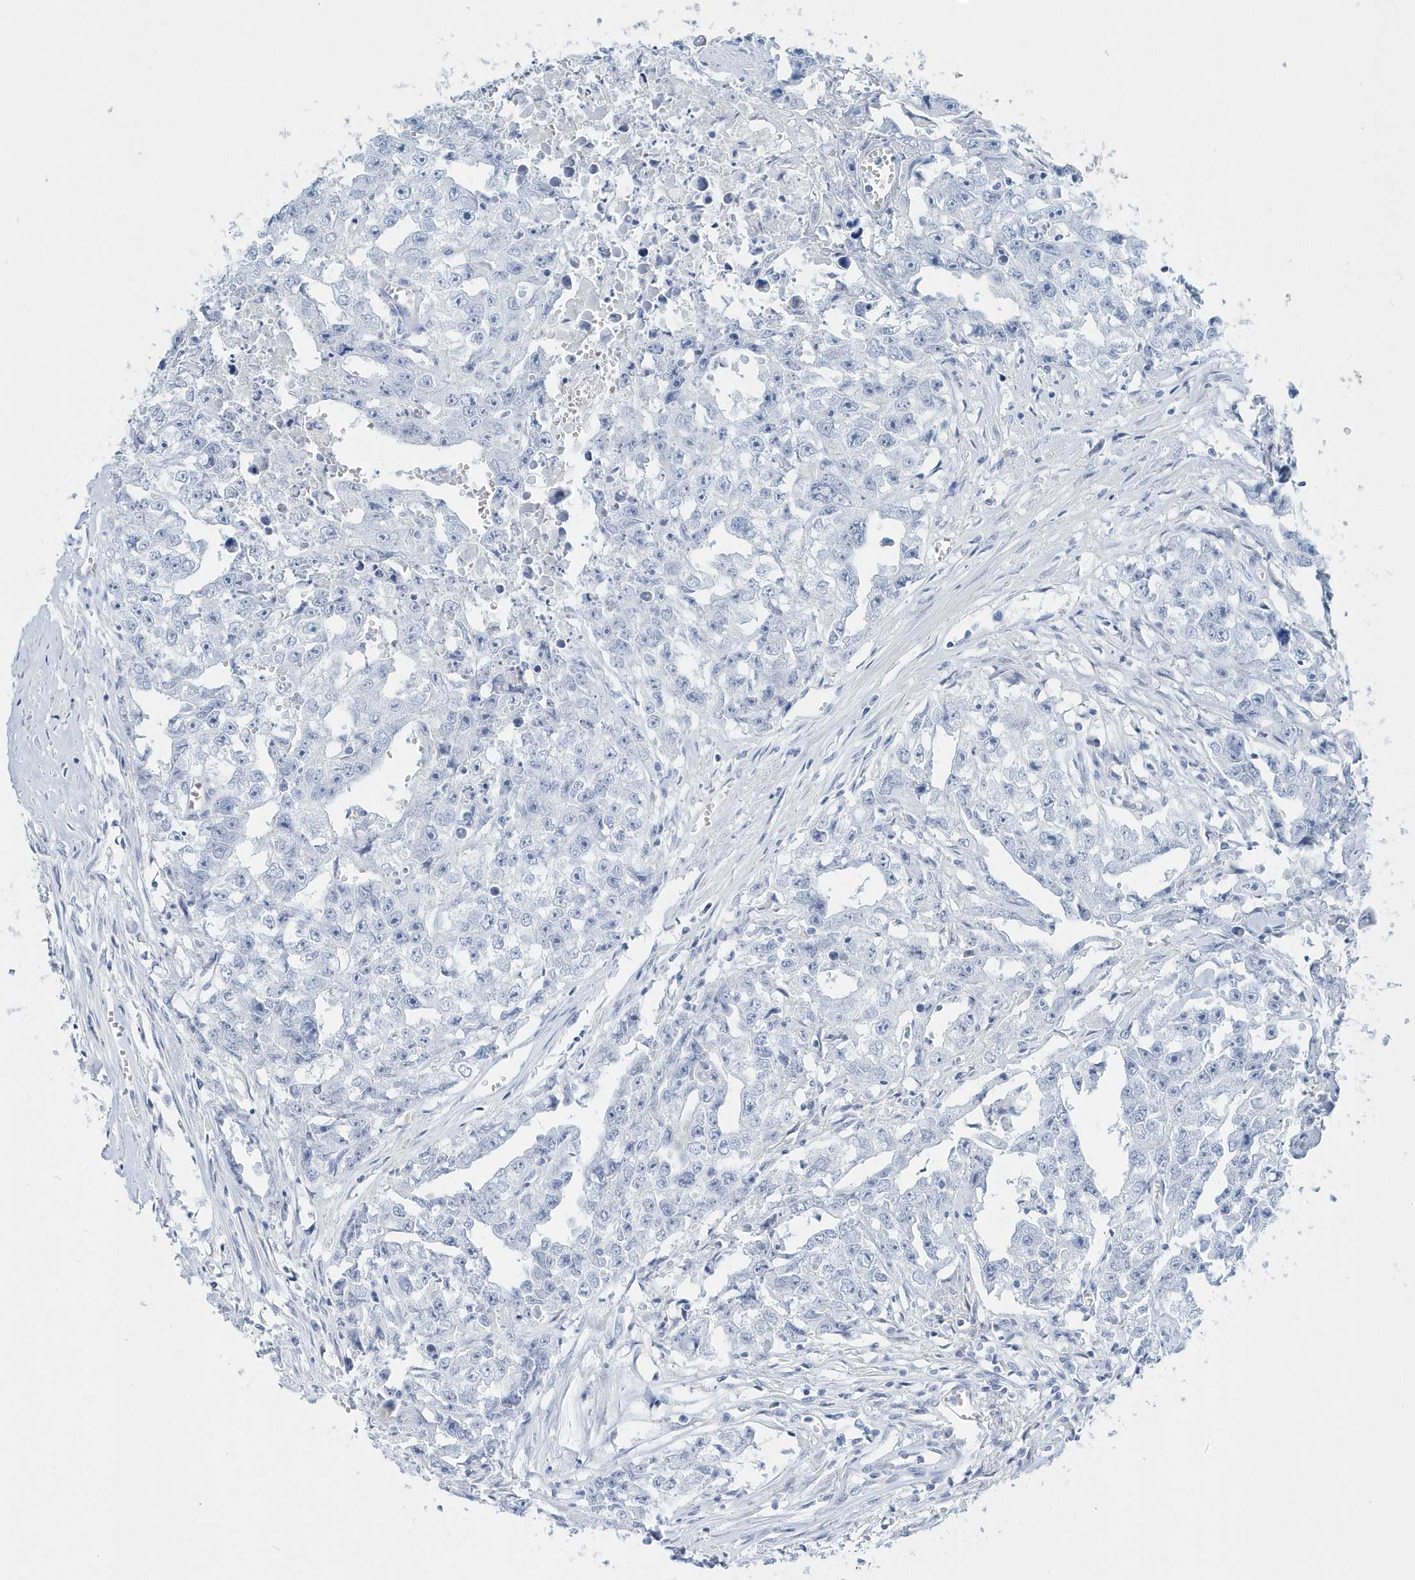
{"staining": {"intensity": "negative", "quantity": "none", "location": "none"}, "tissue": "testis cancer", "cell_type": "Tumor cells", "image_type": "cancer", "snomed": [{"axis": "morphology", "description": "Seminoma, NOS"}, {"axis": "morphology", "description": "Carcinoma, Embryonal, NOS"}, {"axis": "topography", "description": "Testis"}], "caption": "This is a micrograph of IHC staining of seminoma (testis), which shows no expression in tumor cells.", "gene": "PTPRO", "patient": {"sex": "male", "age": 43}}